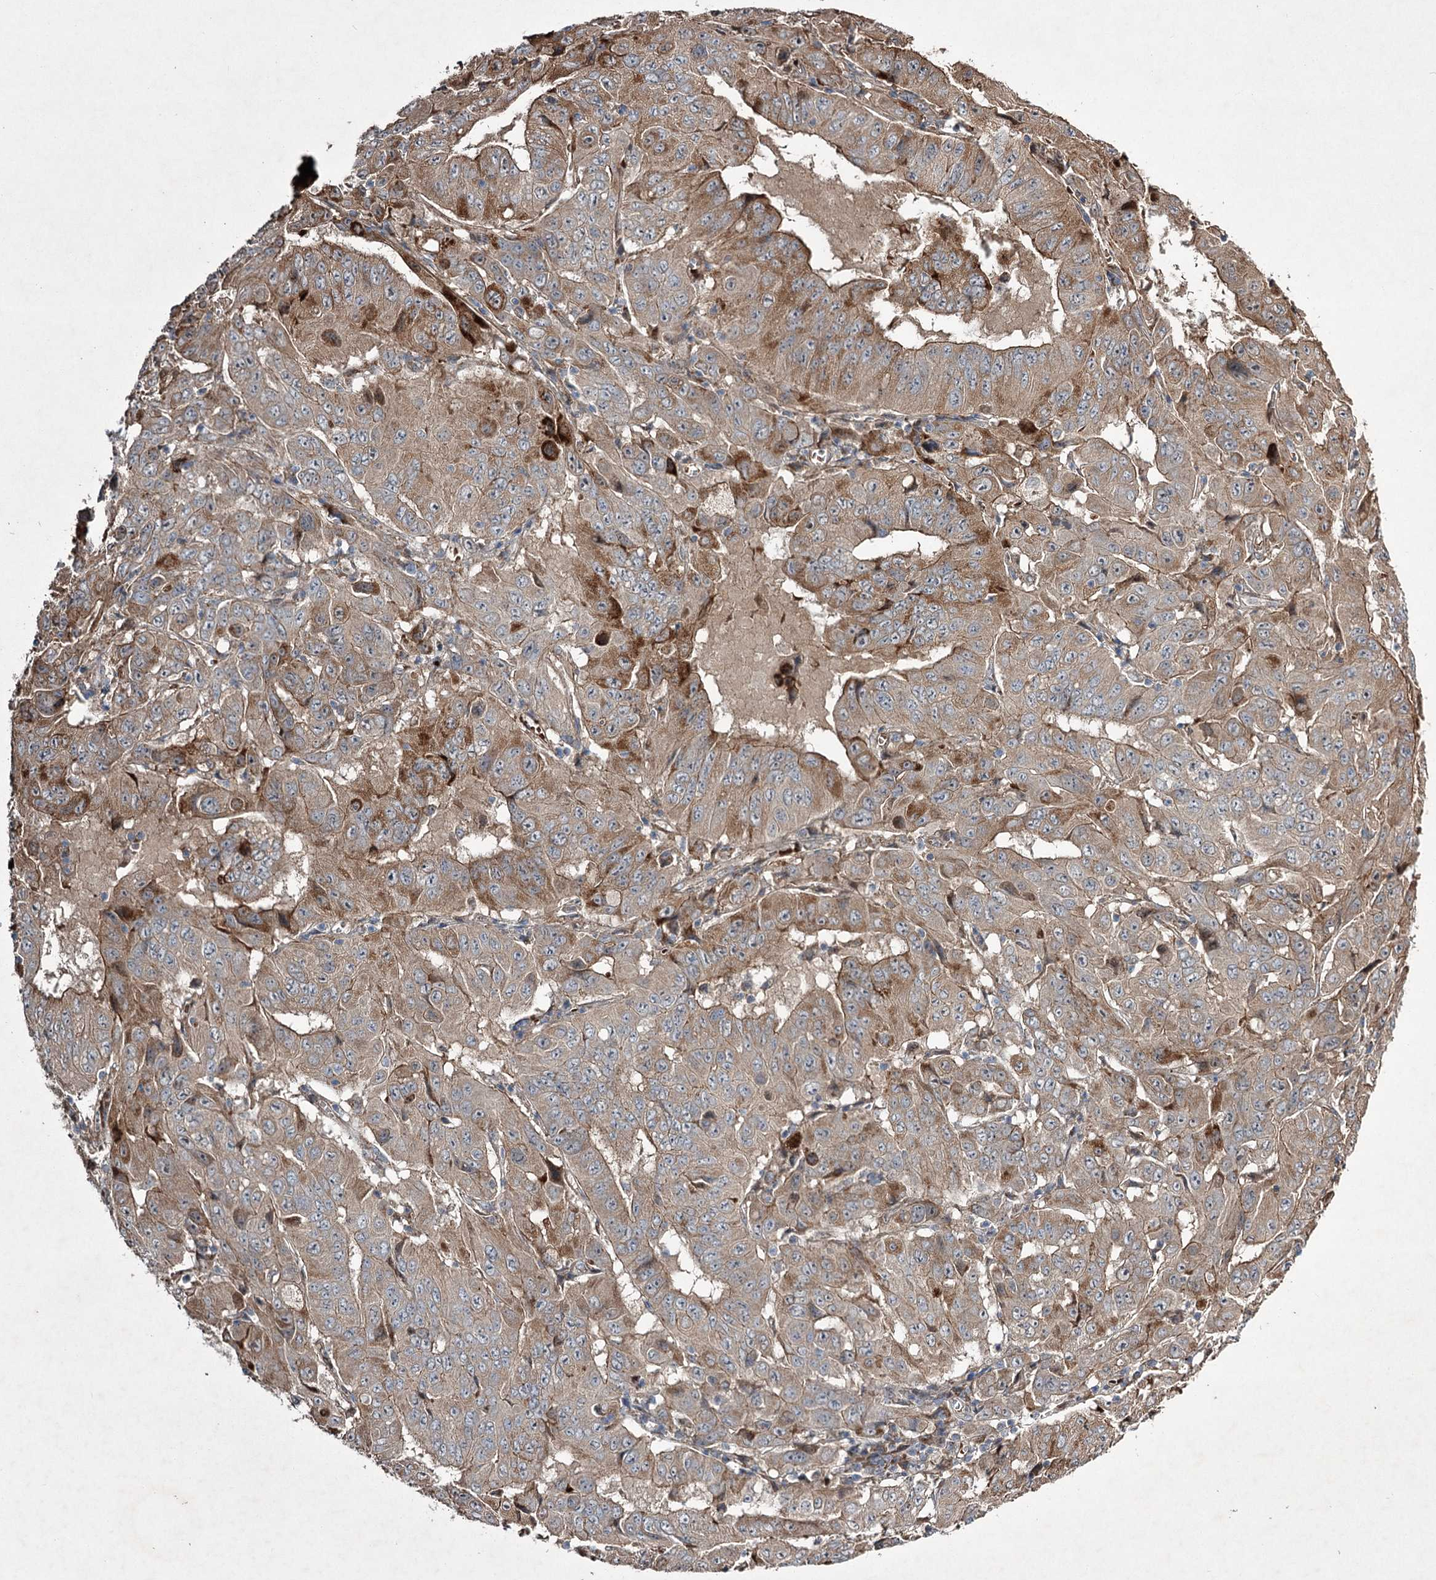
{"staining": {"intensity": "moderate", "quantity": "25%-75%", "location": "cytoplasmic/membranous"}, "tissue": "pancreatic cancer", "cell_type": "Tumor cells", "image_type": "cancer", "snomed": [{"axis": "morphology", "description": "Adenocarcinoma, NOS"}, {"axis": "topography", "description": "Pancreas"}], "caption": "Immunohistochemistry of pancreatic adenocarcinoma reveals medium levels of moderate cytoplasmic/membranous positivity in approximately 25%-75% of tumor cells.", "gene": "SERINC5", "patient": {"sex": "male", "age": 63}}